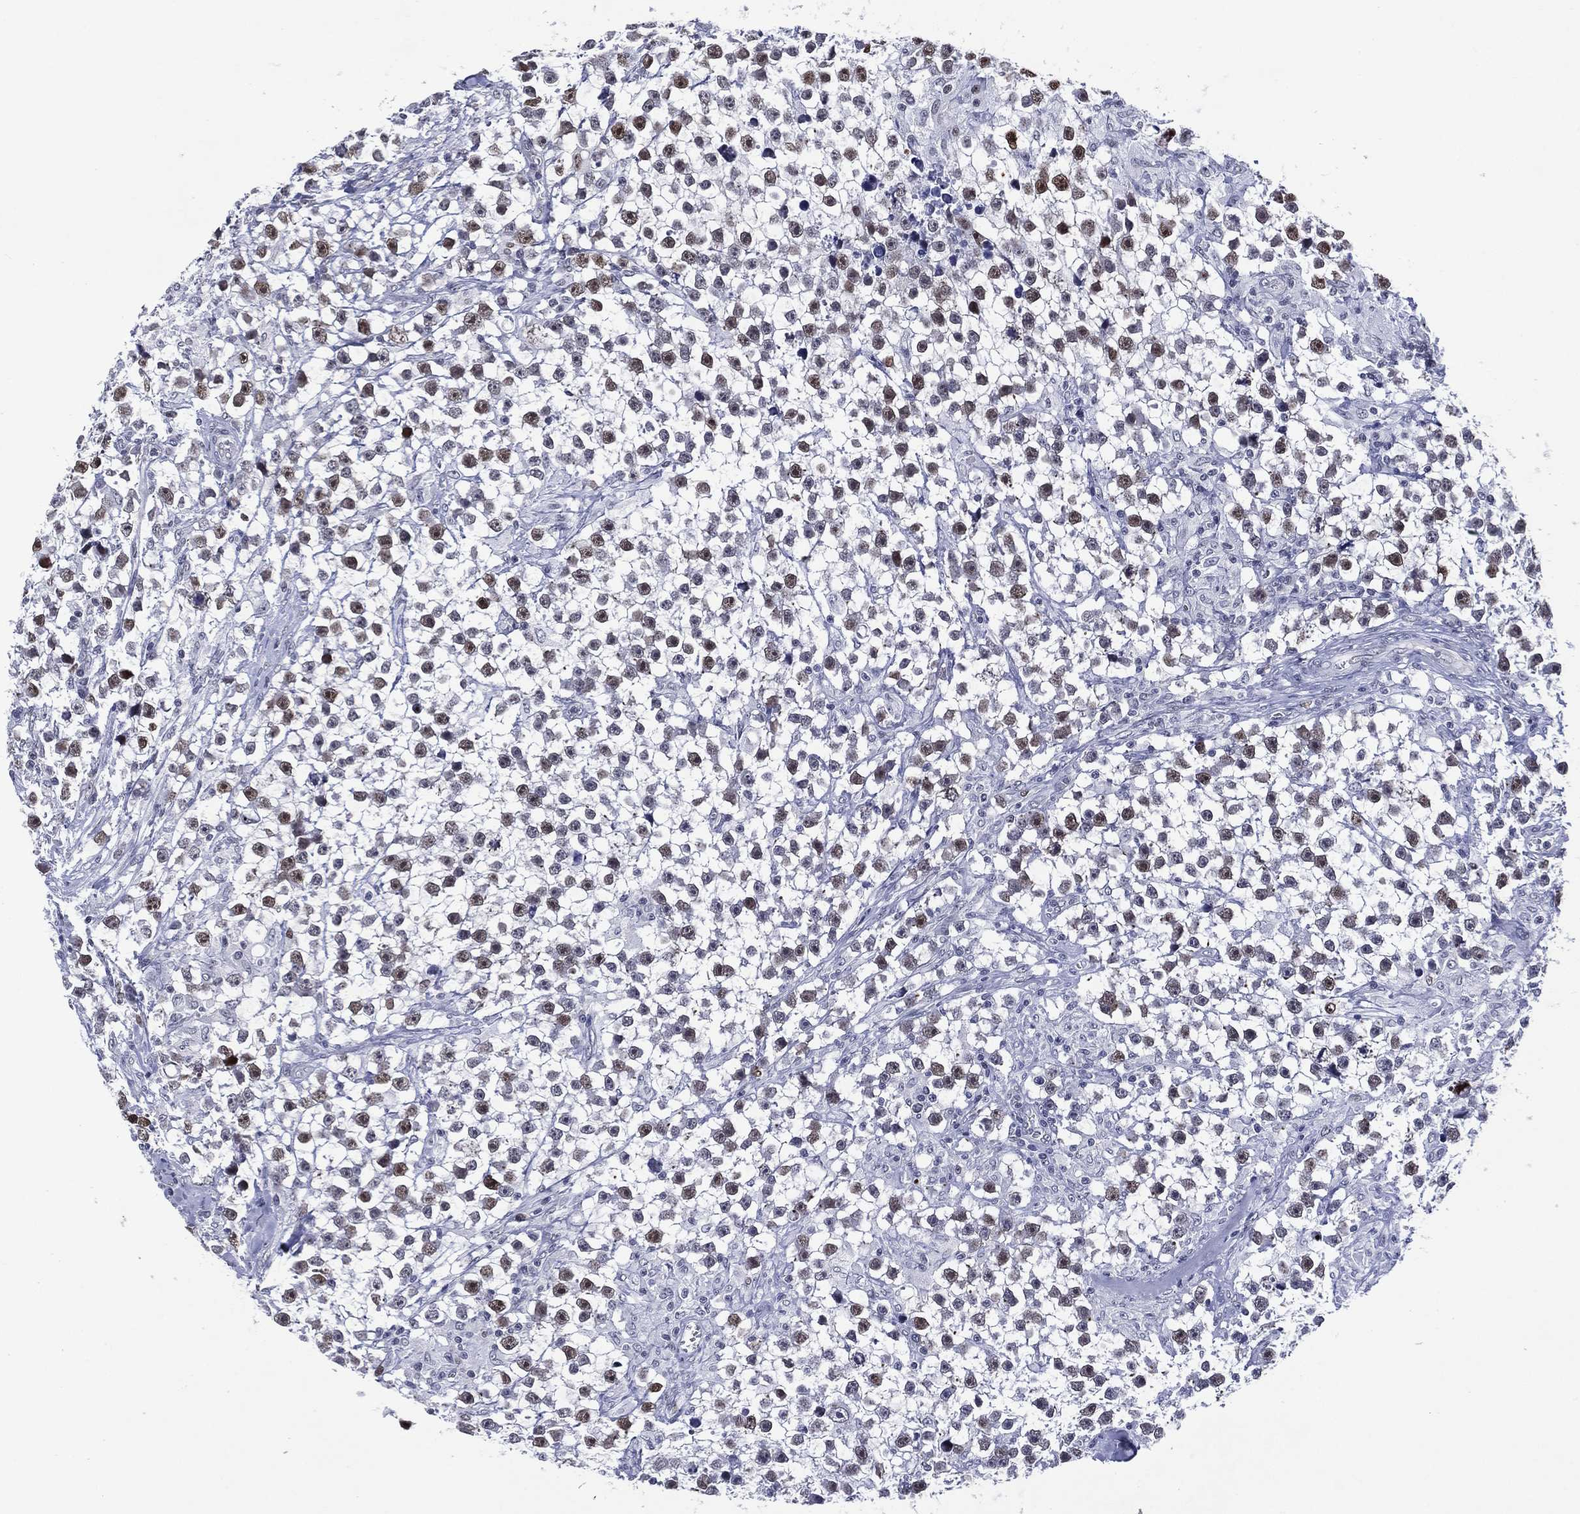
{"staining": {"intensity": "strong", "quantity": "<25%", "location": "nuclear"}, "tissue": "testis cancer", "cell_type": "Tumor cells", "image_type": "cancer", "snomed": [{"axis": "morphology", "description": "Seminoma, NOS"}, {"axis": "topography", "description": "Testis"}], "caption": "A medium amount of strong nuclear expression is seen in approximately <25% of tumor cells in testis cancer tissue.", "gene": "GATA6", "patient": {"sex": "male", "age": 59}}